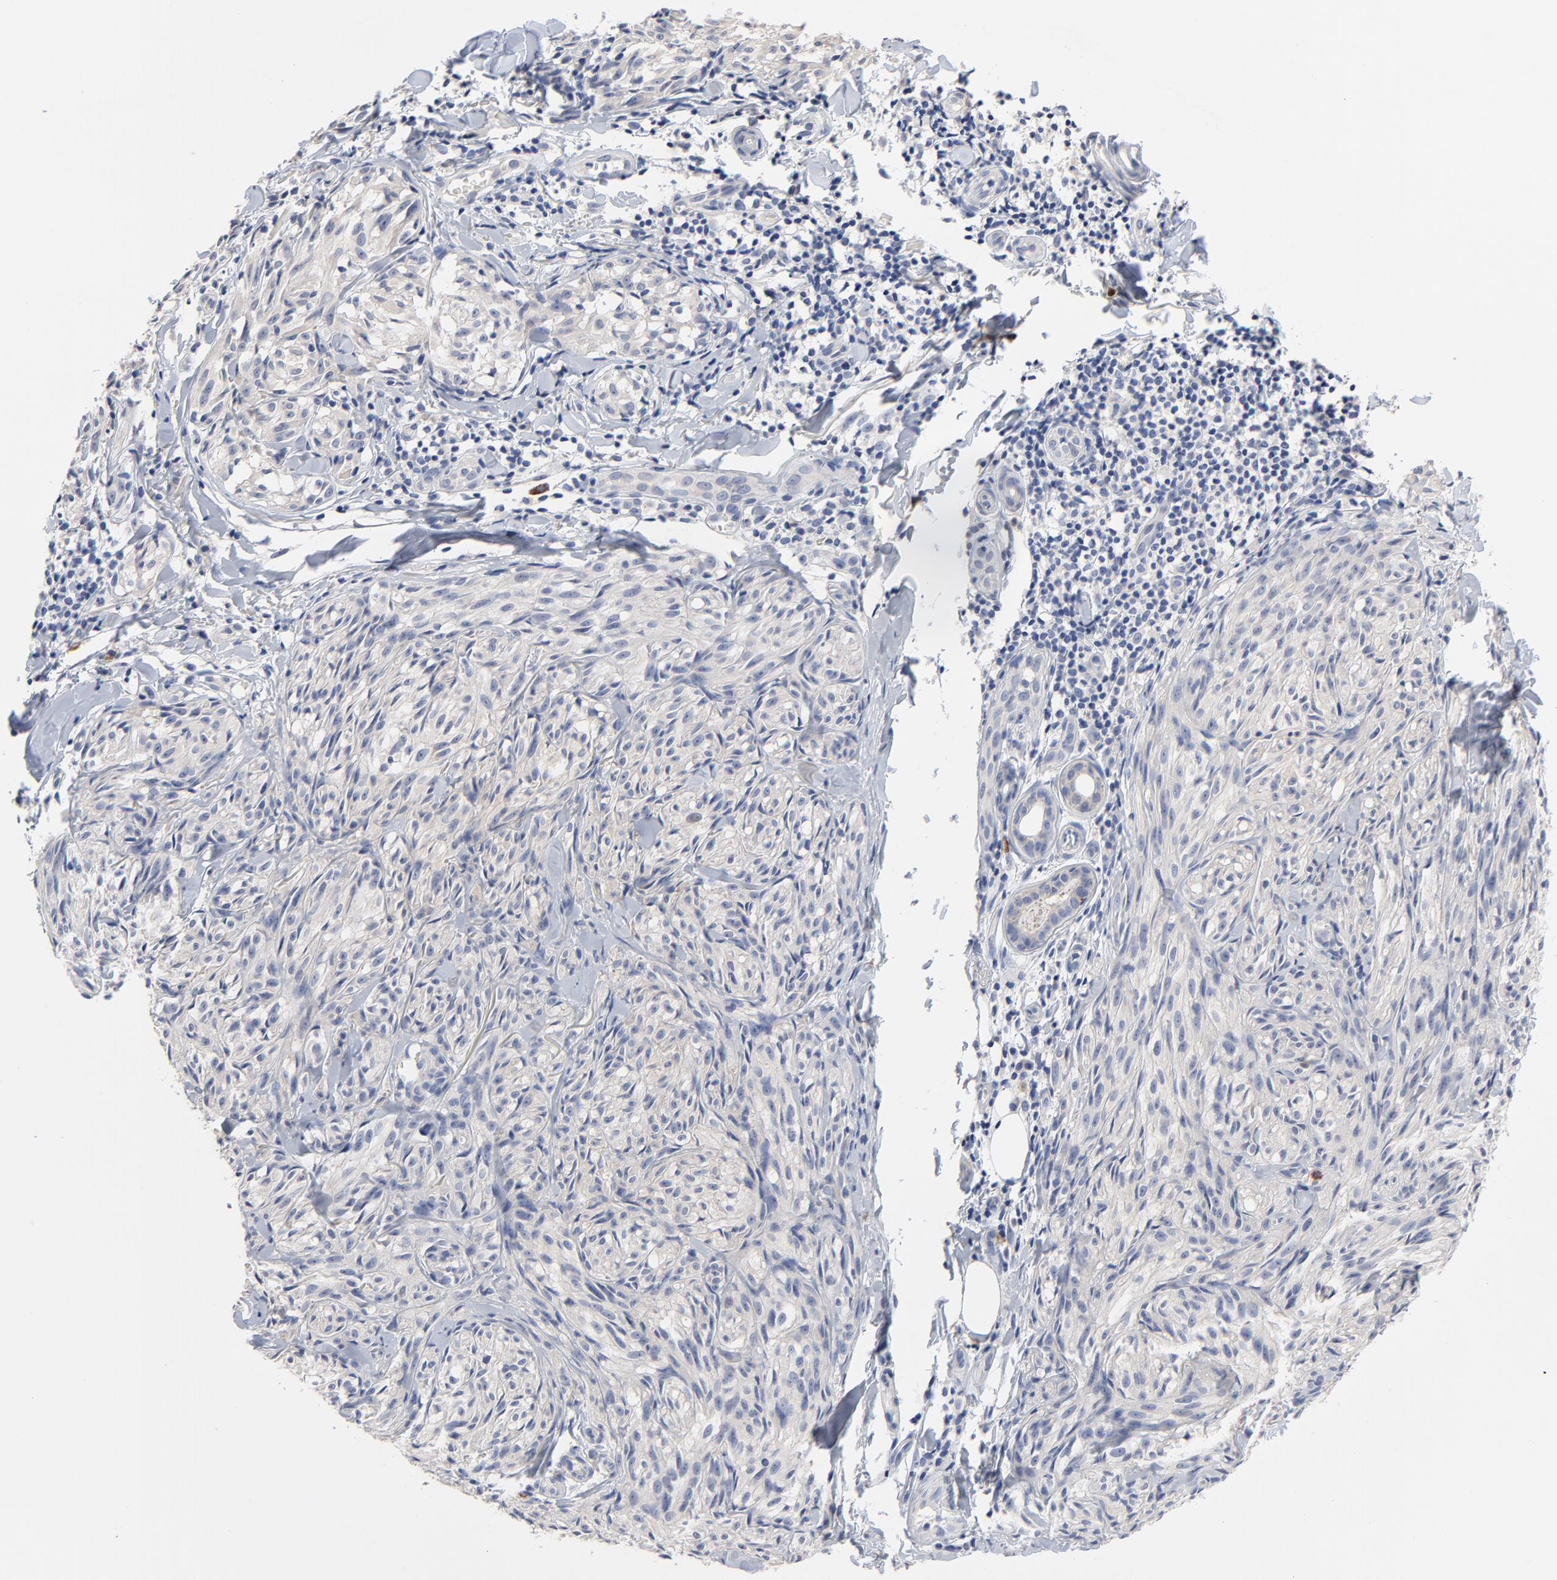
{"staining": {"intensity": "negative", "quantity": "none", "location": "none"}, "tissue": "melanoma", "cell_type": "Tumor cells", "image_type": "cancer", "snomed": [{"axis": "morphology", "description": "Malignant melanoma, Metastatic site"}, {"axis": "topography", "description": "Skin"}], "caption": "Malignant melanoma (metastatic site) was stained to show a protein in brown. There is no significant expression in tumor cells.", "gene": "FBXL5", "patient": {"sex": "female", "age": 66}}